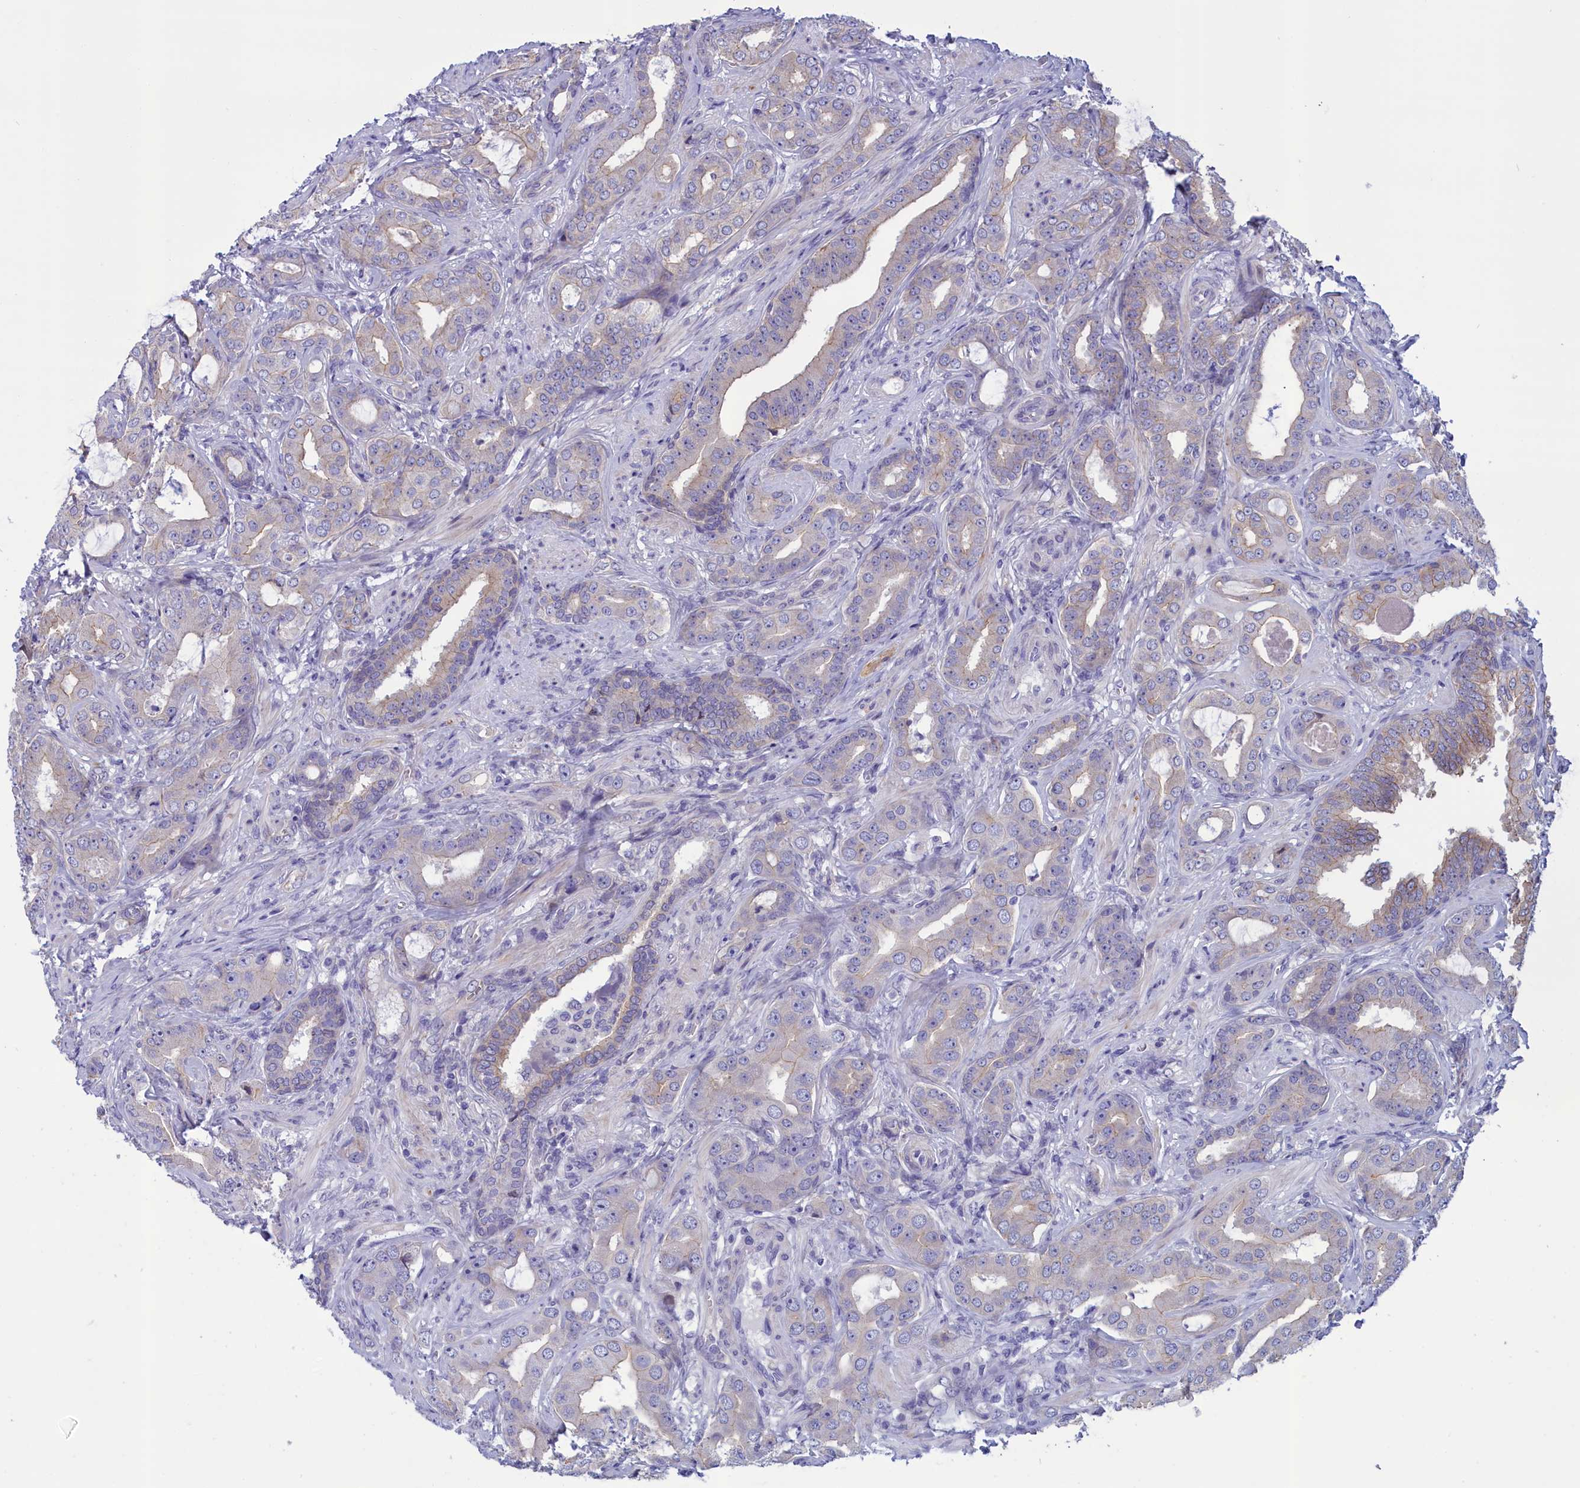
{"staining": {"intensity": "weak", "quantity": "<25%", "location": "cytoplasmic/membranous"}, "tissue": "prostate cancer", "cell_type": "Tumor cells", "image_type": "cancer", "snomed": [{"axis": "morphology", "description": "Adenocarcinoma, Low grade"}, {"axis": "topography", "description": "Prostate"}], "caption": "This is a image of IHC staining of prostate adenocarcinoma (low-grade), which shows no expression in tumor cells.", "gene": "CORO2A", "patient": {"sex": "male", "age": 57}}